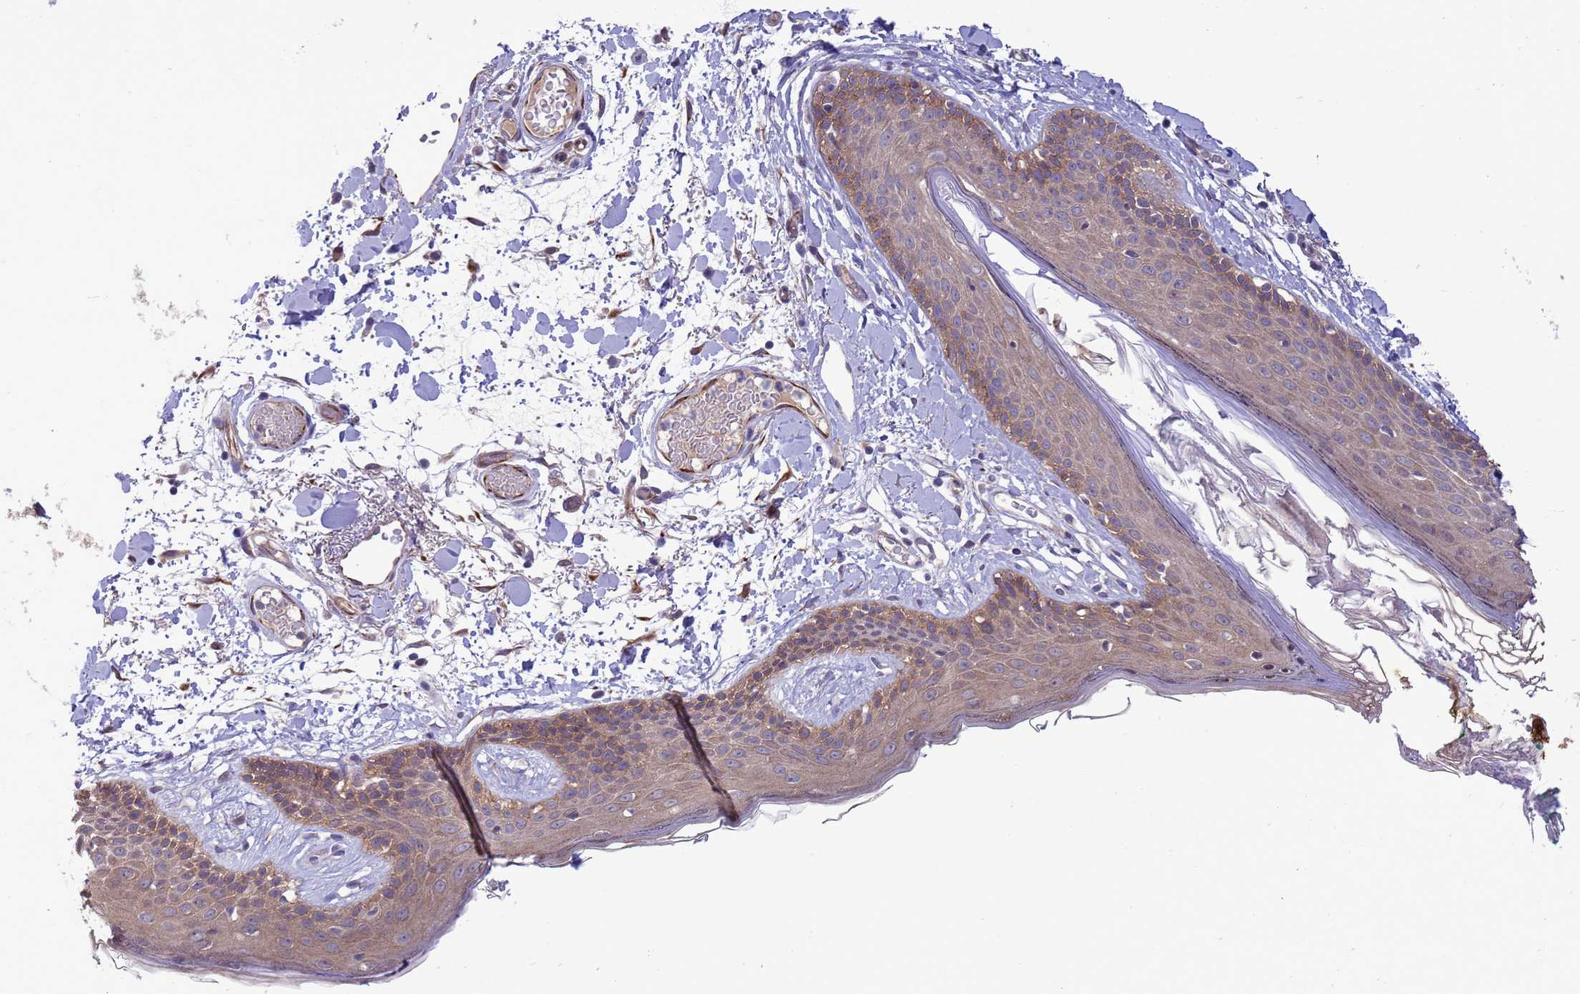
{"staining": {"intensity": "moderate", "quantity": ">75%", "location": "cytoplasmic/membranous"}, "tissue": "skin", "cell_type": "Fibroblasts", "image_type": "normal", "snomed": [{"axis": "morphology", "description": "Normal tissue, NOS"}, {"axis": "topography", "description": "Skin"}], "caption": "Brown immunohistochemical staining in unremarkable human skin shows moderate cytoplasmic/membranous positivity in about >75% of fibroblasts. (brown staining indicates protein expression, while blue staining denotes nuclei).", "gene": "GJA10", "patient": {"sex": "male", "age": 79}}